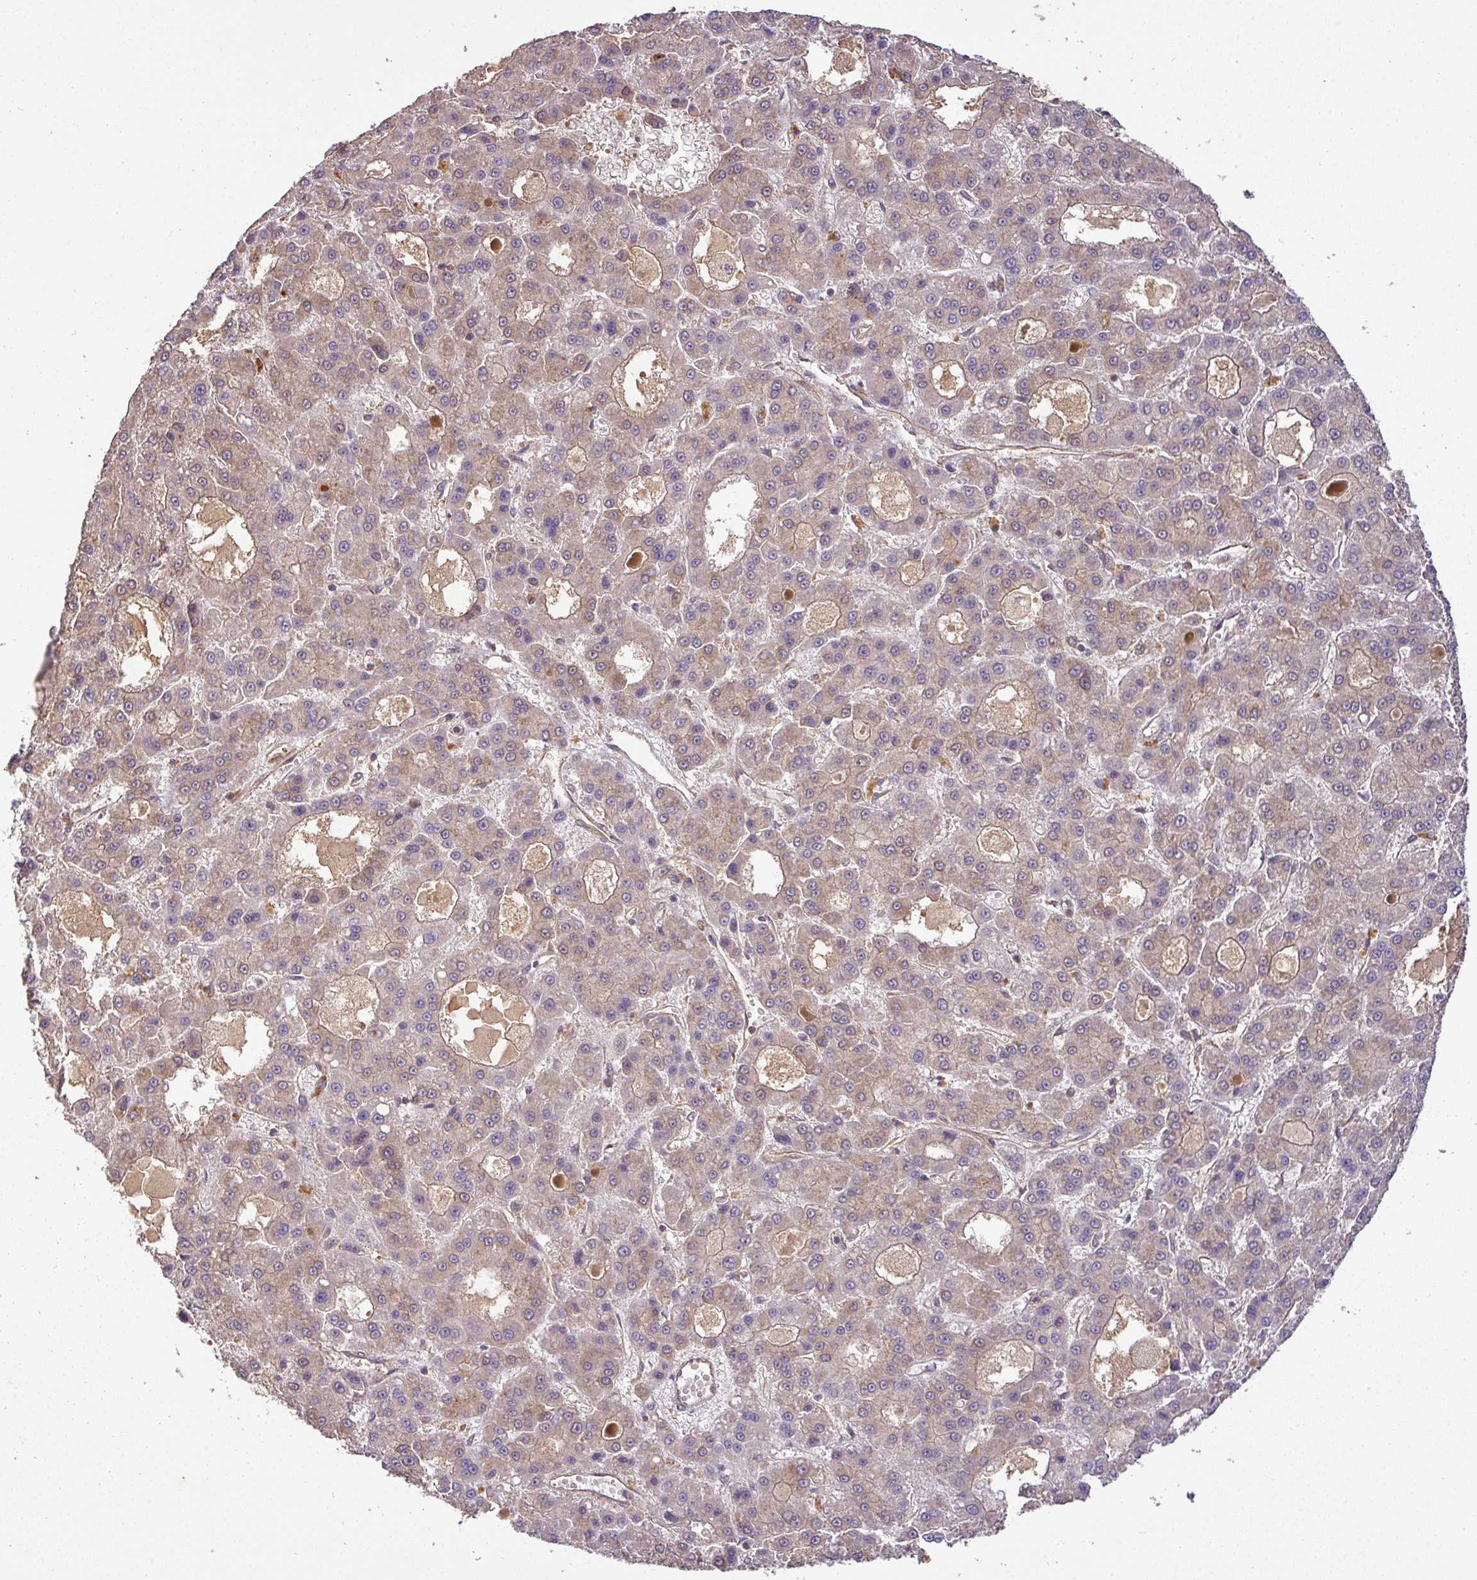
{"staining": {"intensity": "weak", "quantity": "25%-75%", "location": "cytoplasmic/membranous"}, "tissue": "liver cancer", "cell_type": "Tumor cells", "image_type": "cancer", "snomed": [{"axis": "morphology", "description": "Carcinoma, Hepatocellular, NOS"}, {"axis": "topography", "description": "Liver"}], "caption": "Immunohistochemical staining of human liver hepatocellular carcinoma demonstrates low levels of weak cytoplasmic/membranous protein staining in about 25%-75% of tumor cells. The staining was performed using DAB (3,3'-diaminobenzidine) to visualize the protein expression in brown, while the nuclei were stained in blue with hematoxylin (Magnification: 20x).", "gene": "GSPT1", "patient": {"sex": "male", "age": 70}}